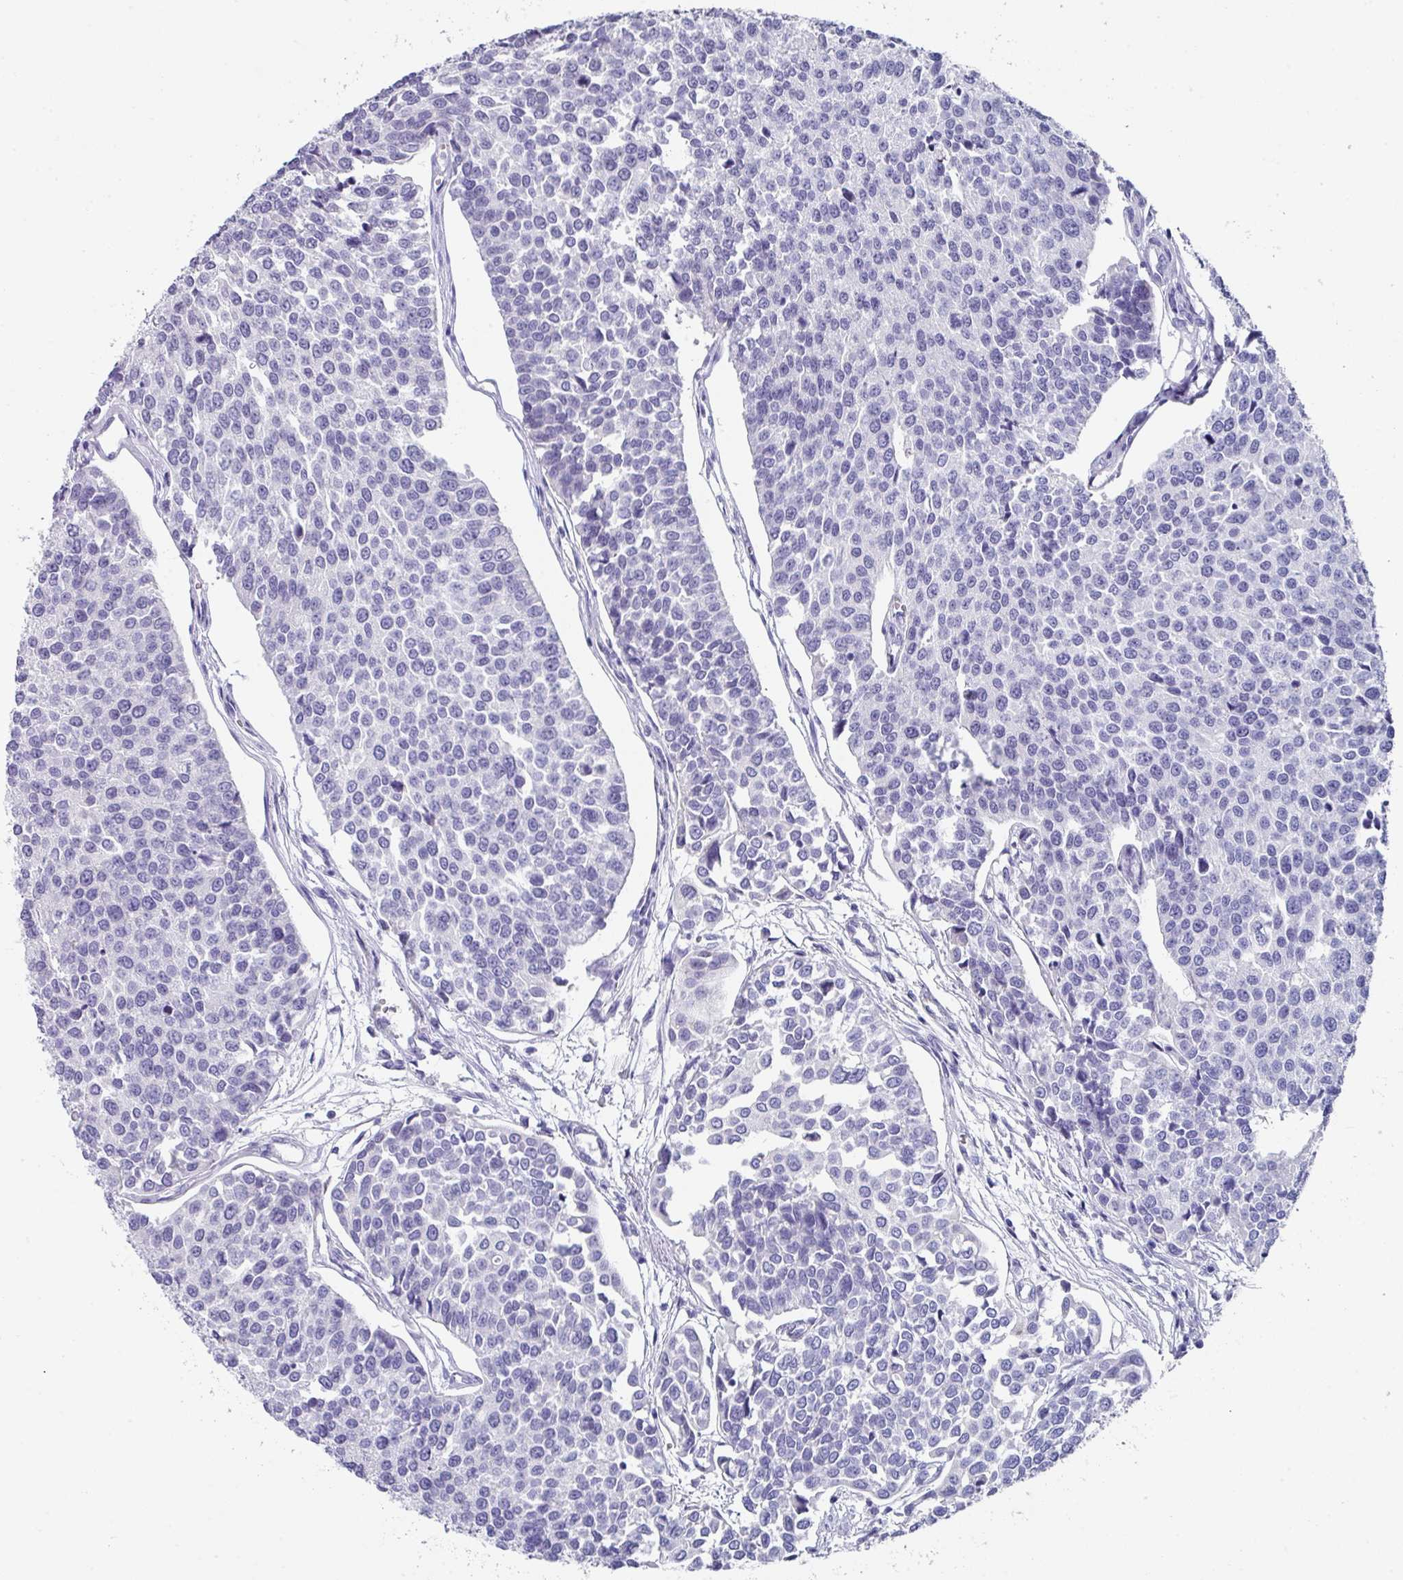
{"staining": {"intensity": "negative", "quantity": "none", "location": "none"}, "tissue": "urothelial cancer", "cell_type": "Tumor cells", "image_type": "cancer", "snomed": [{"axis": "morphology", "description": "Urothelial carcinoma, Low grade"}, {"axis": "topography", "description": "Urinary bladder"}], "caption": "Tumor cells show no significant staining in urothelial carcinoma (low-grade). (DAB (3,3'-diaminobenzidine) IHC with hematoxylin counter stain).", "gene": "PEX10", "patient": {"sex": "female", "age": 78}}